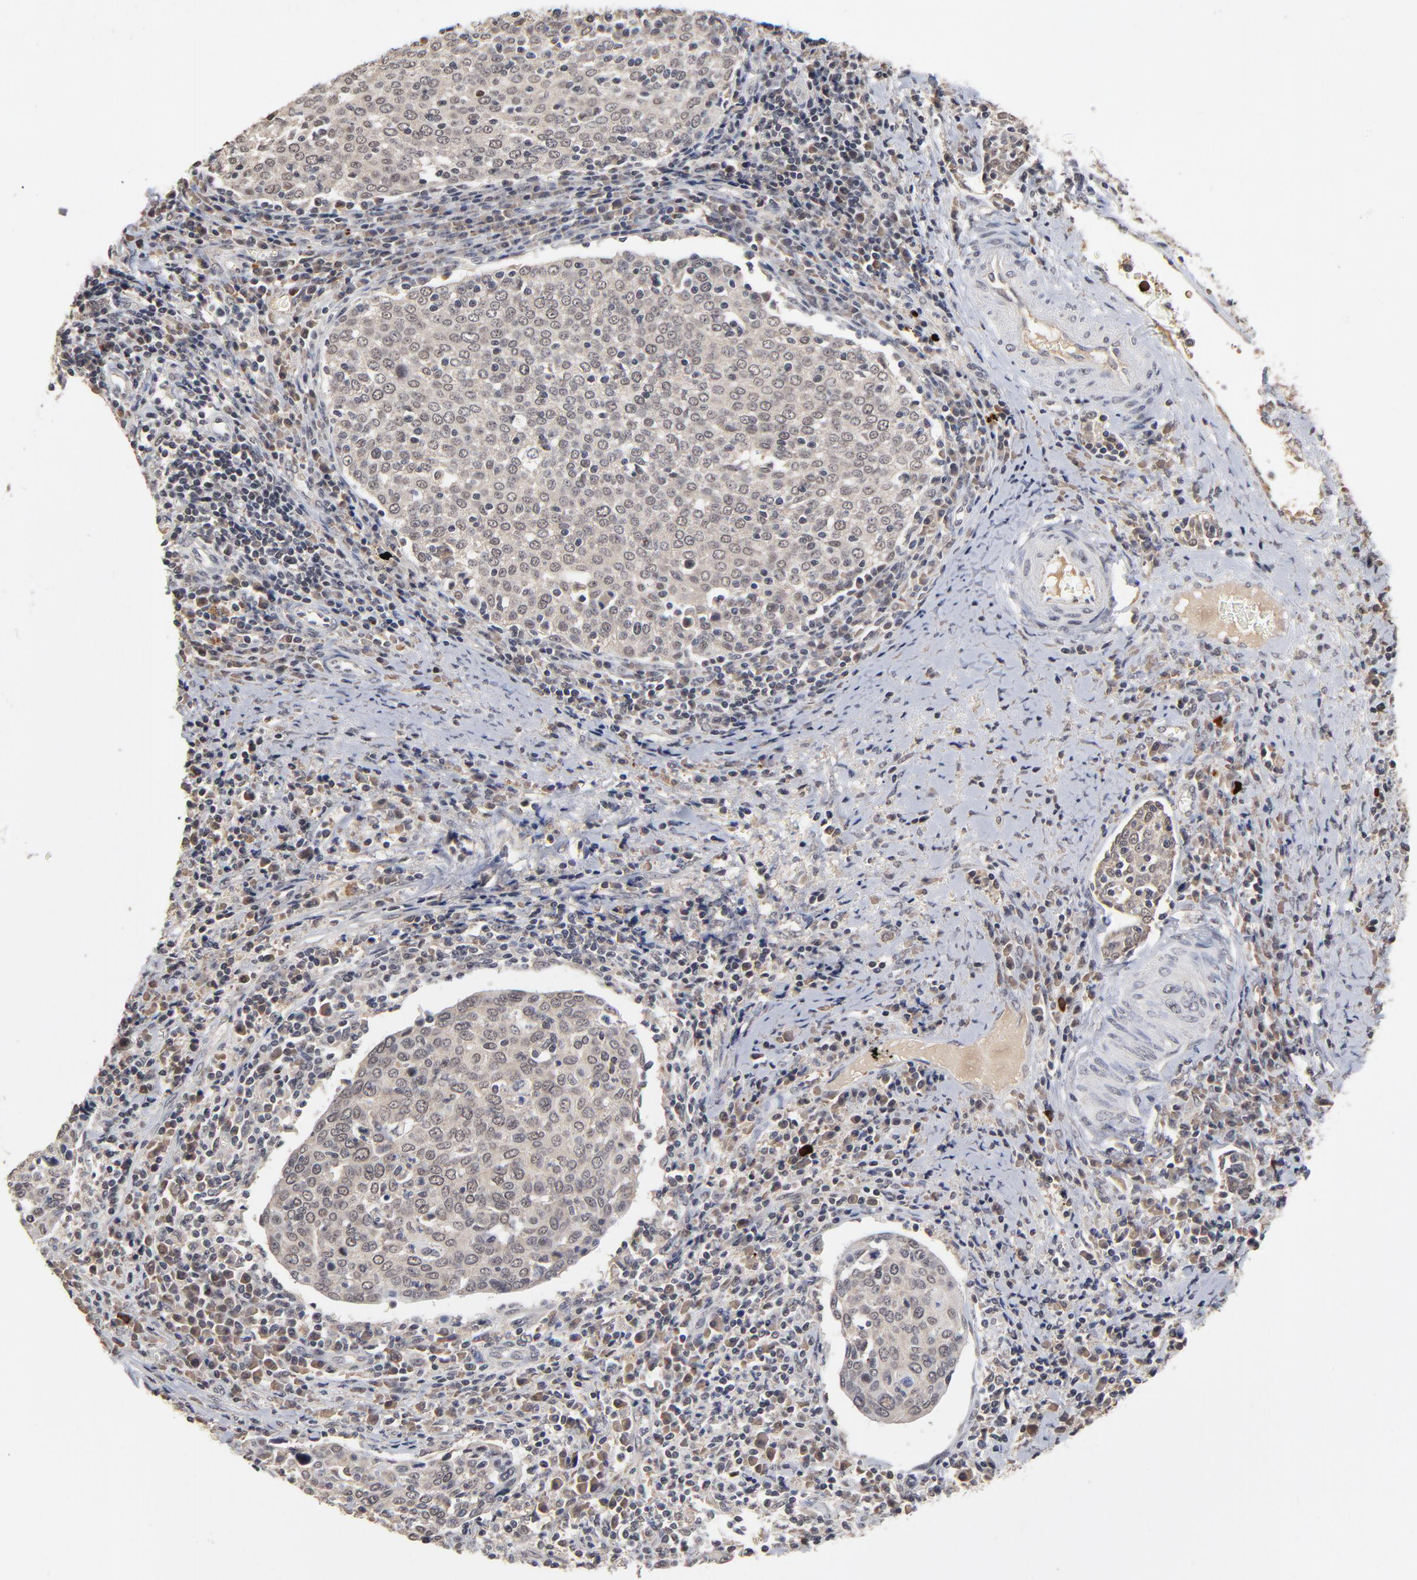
{"staining": {"intensity": "weak", "quantity": ">75%", "location": "cytoplasmic/membranous,nuclear"}, "tissue": "cervical cancer", "cell_type": "Tumor cells", "image_type": "cancer", "snomed": [{"axis": "morphology", "description": "Squamous cell carcinoma, NOS"}, {"axis": "topography", "description": "Cervix"}], "caption": "Cervical cancer stained for a protein (brown) displays weak cytoplasmic/membranous and nuclear positive positivity in approximately >75% of tumor cells.", "gene": "WSB1", "patient": {"sex": "female", "age": 40}}